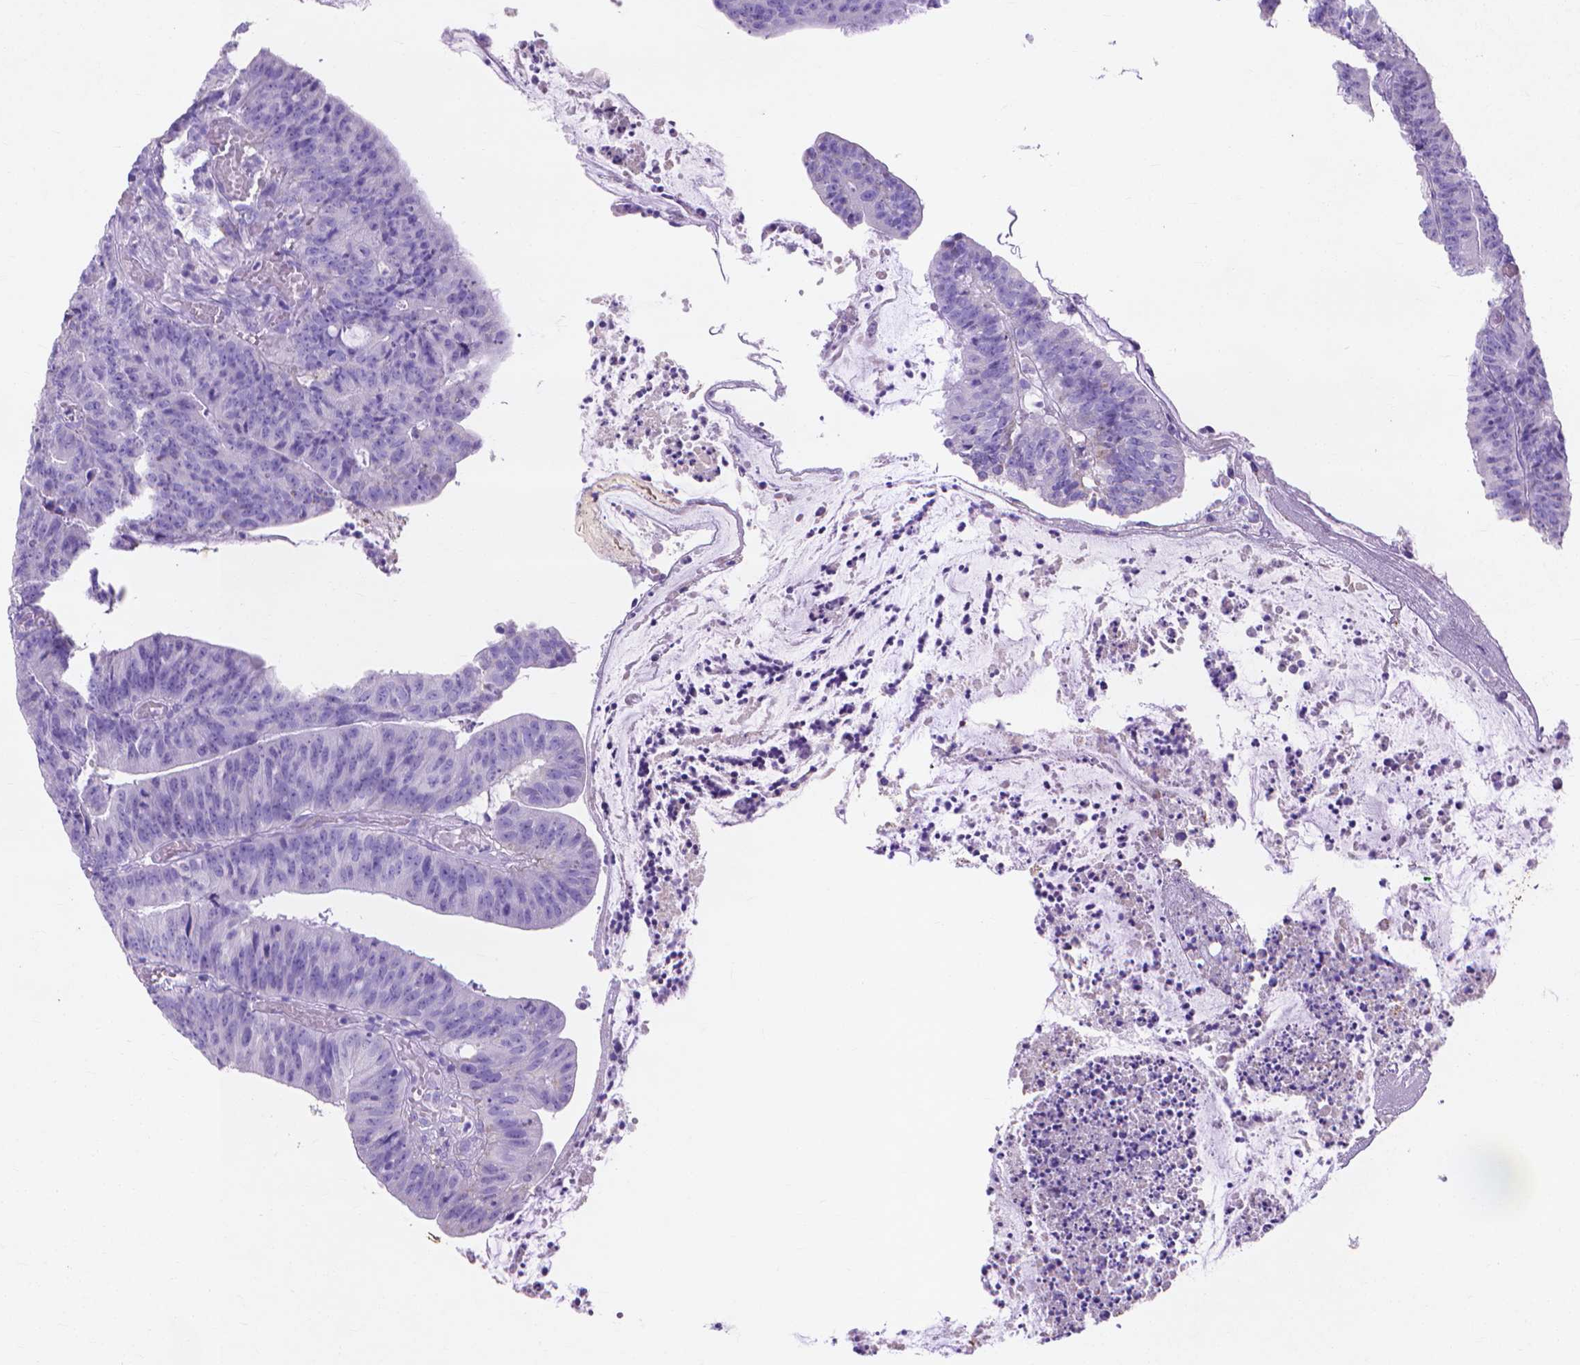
{"staining": {"intensity": "negative", "quantity": "none", "location": "none"}, "tissue": "colorectal cancer", "cell_type": "Tumor cells", "image_type": "cancer", "snomed": [{"axis": "morphology", "description": "Adenocarcinoma, NOS"}, {"axis": "topography", "description": "Colon"}], "caption": "Tumor cells are negative for protein expression in human colorectal cancer.", "gene": "MMP11", "patient": {"sex": "female", "age": 78}}